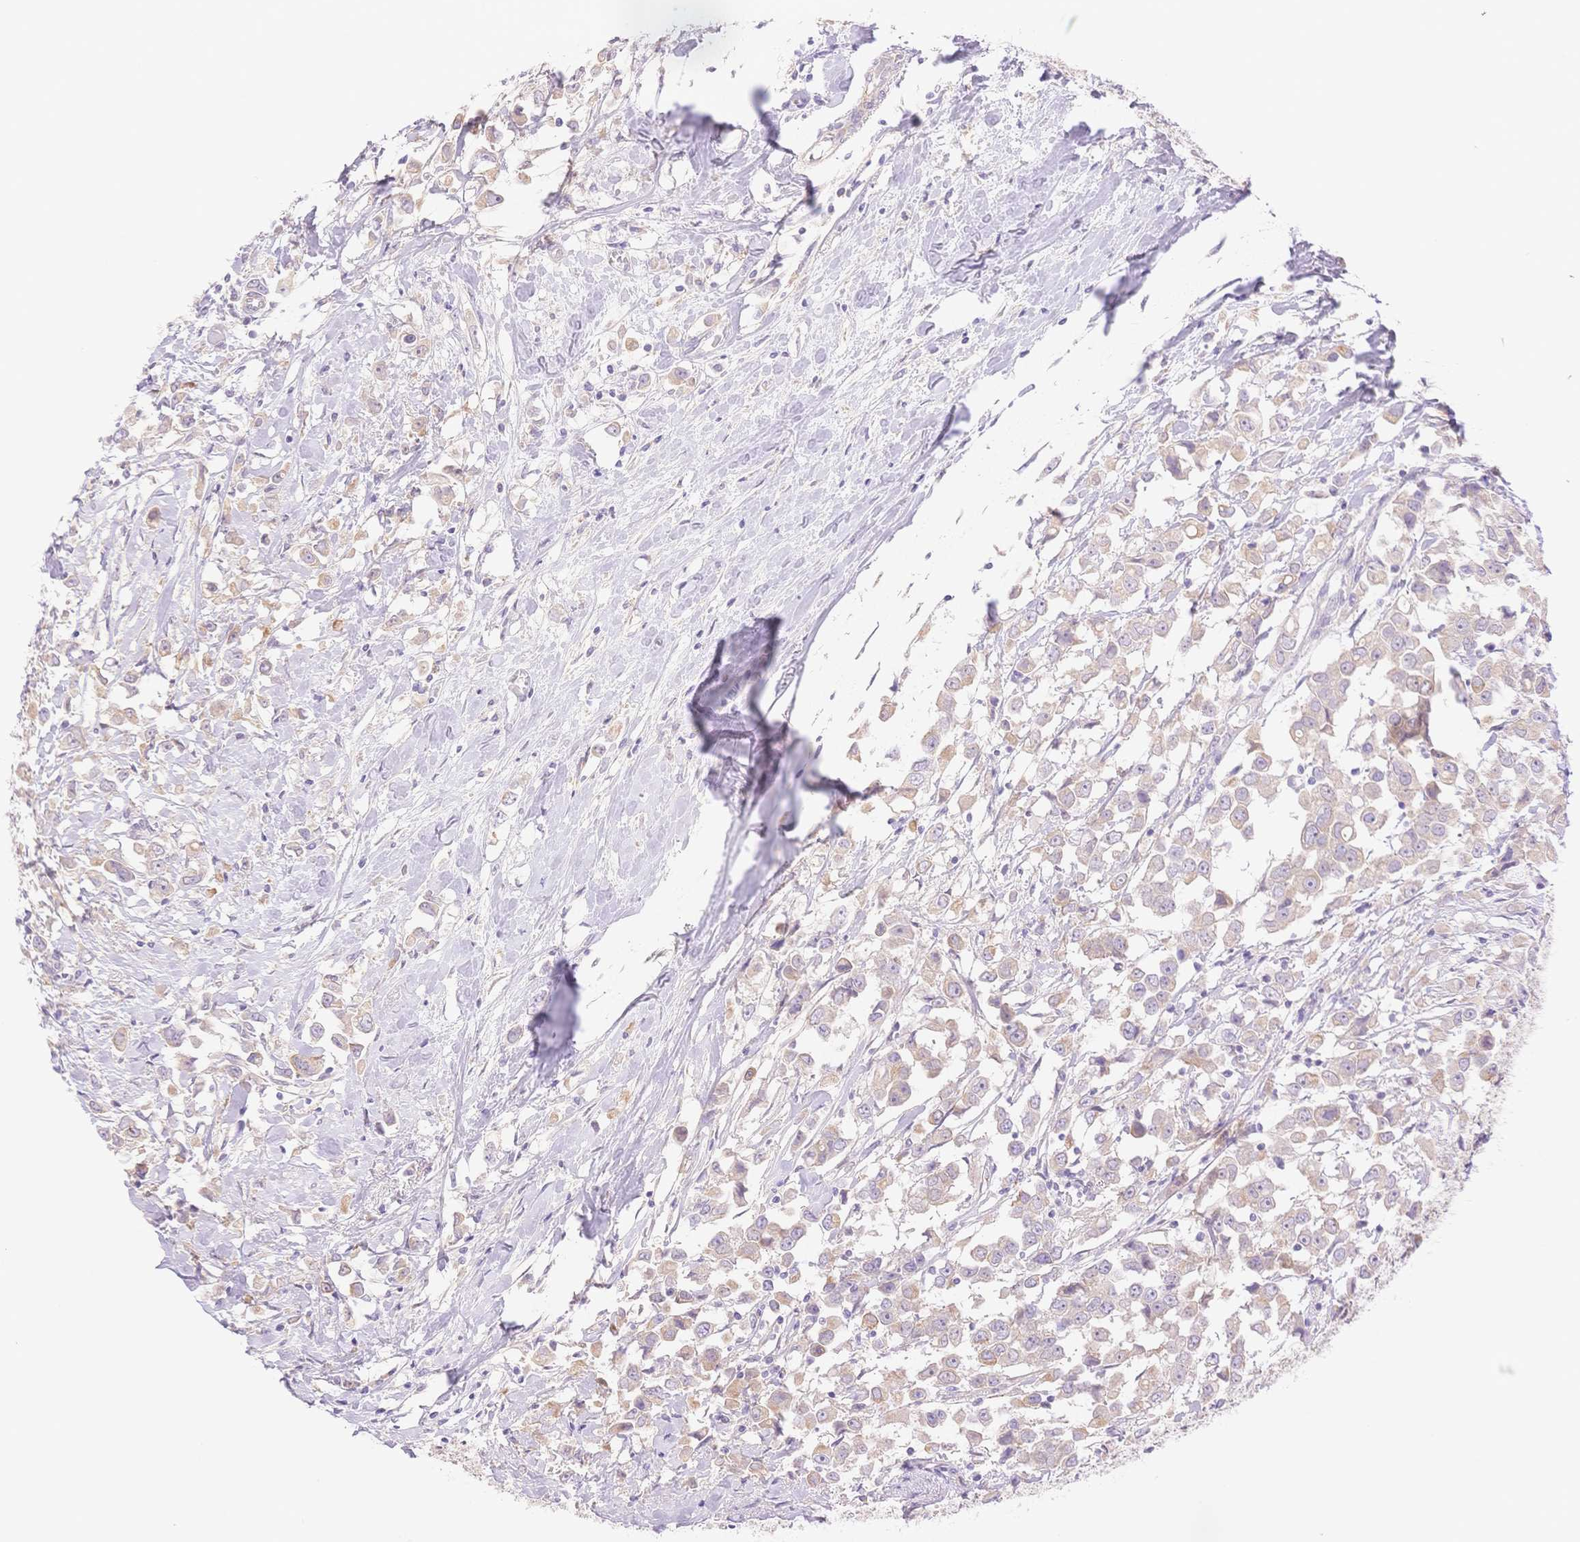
{"staining": {"intensity": "weak", "quantity": "25%-75%", "location": "cytoplasmic/membranous"}, "tissue": "breast cancer", "cell_type": "Tumor cells", "image_type": "cancer", "snomed": [{"axis": "morphology", "description": "Duct carcinoma"}, {"axis": "topography", "description": "Breast"}], "caption": "Immunohistochemical staining of breast cancer reveals weak cytoplasmic/membranous protein expression in approximately 25%-75% of tumor cells.", "gene": "WDR54", "patient": {"sex": "female", "age": 61}}